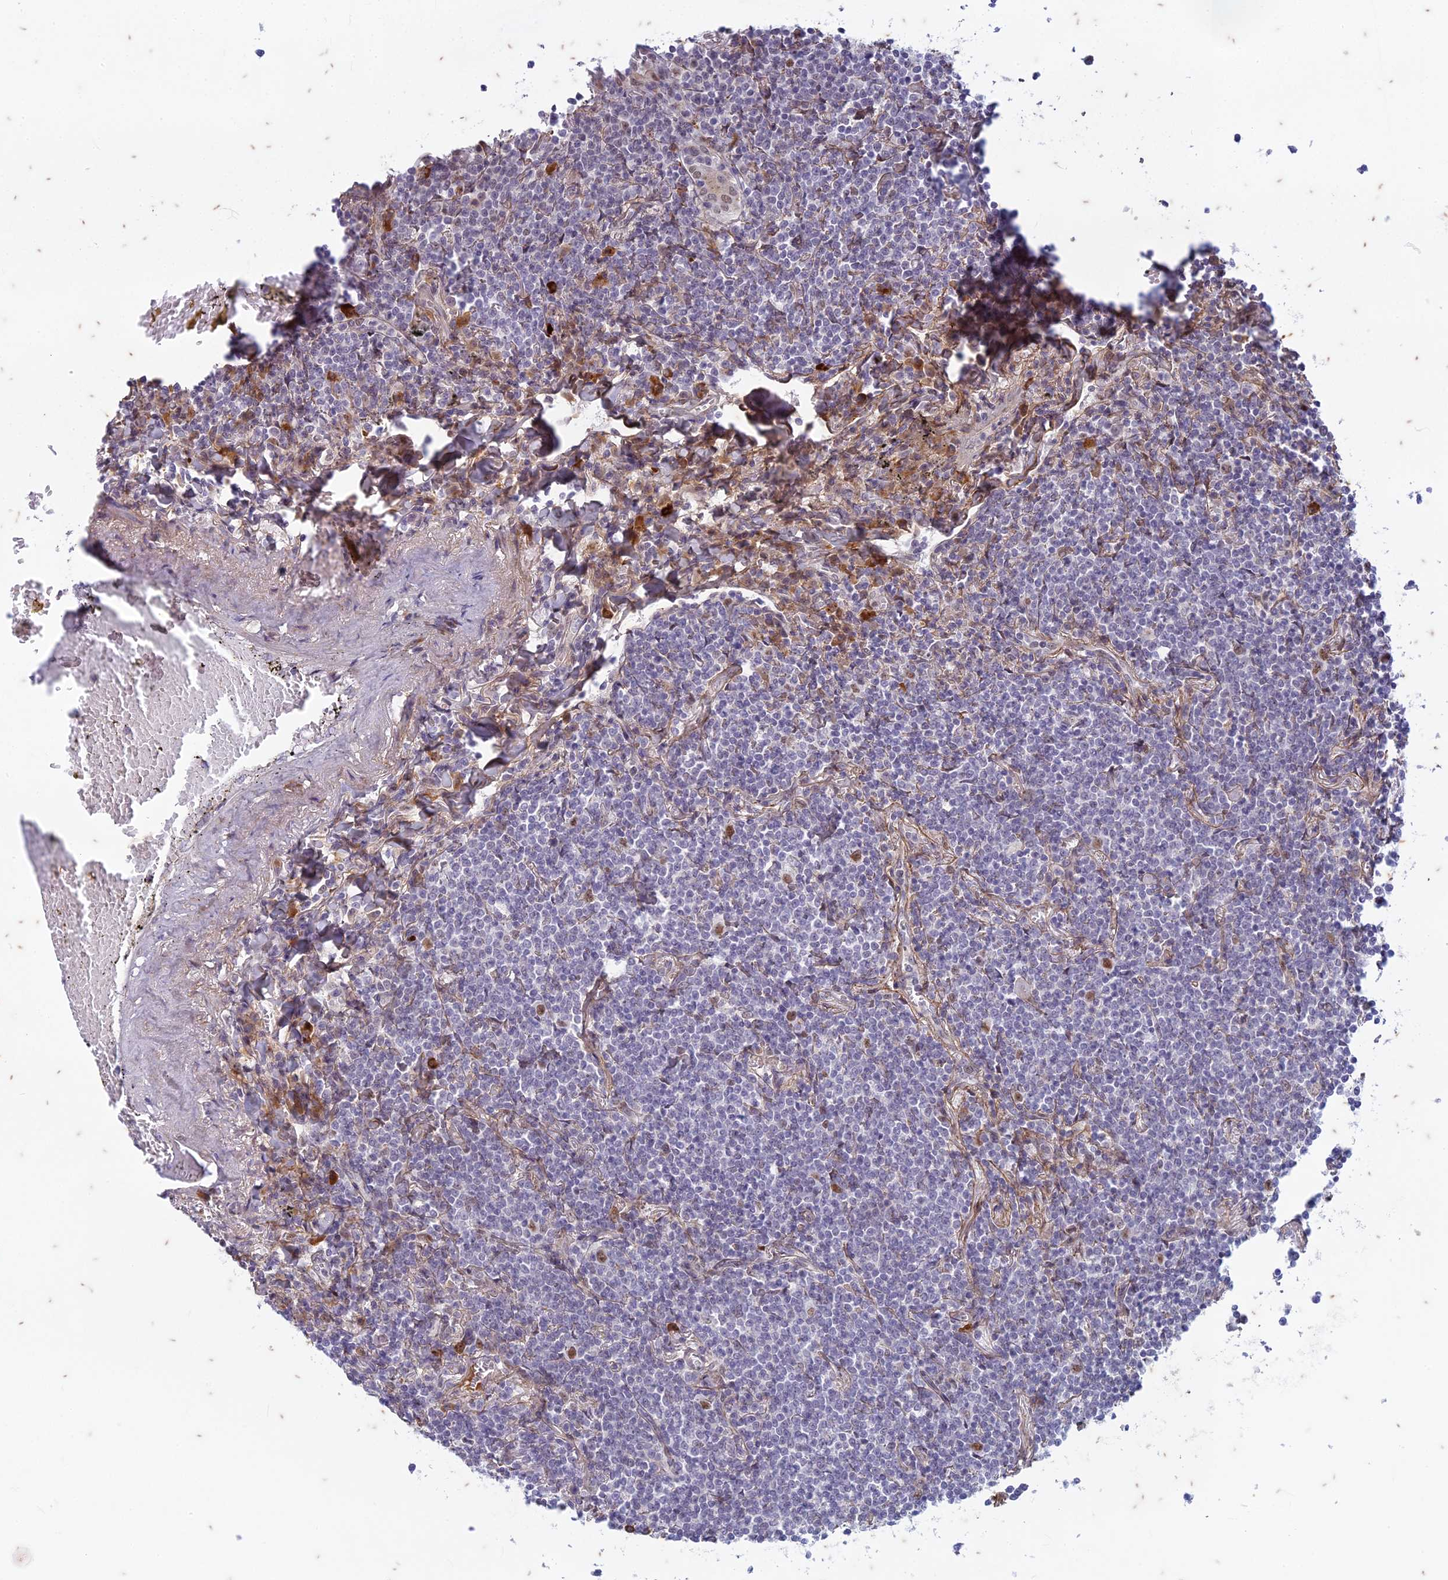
{"staining": {"intensity": "negative", "quantity": "none", "location": "none"}, "tissue": "lymphoma", "cell_type": "Tumor cells", "image_type": "cancer", "snomed": [{"axis": "morphology", "description": "Malignant lymphoma, non-Hodgkin's type, Low grade"}, {"axis": "topography", "description": "Lung"}], "caption": "Protein analysis of lymphoma shows no significant staining in tumor cells.", "gene": "PABPN1L", "patient": {"sex": "female", "age": 71}}